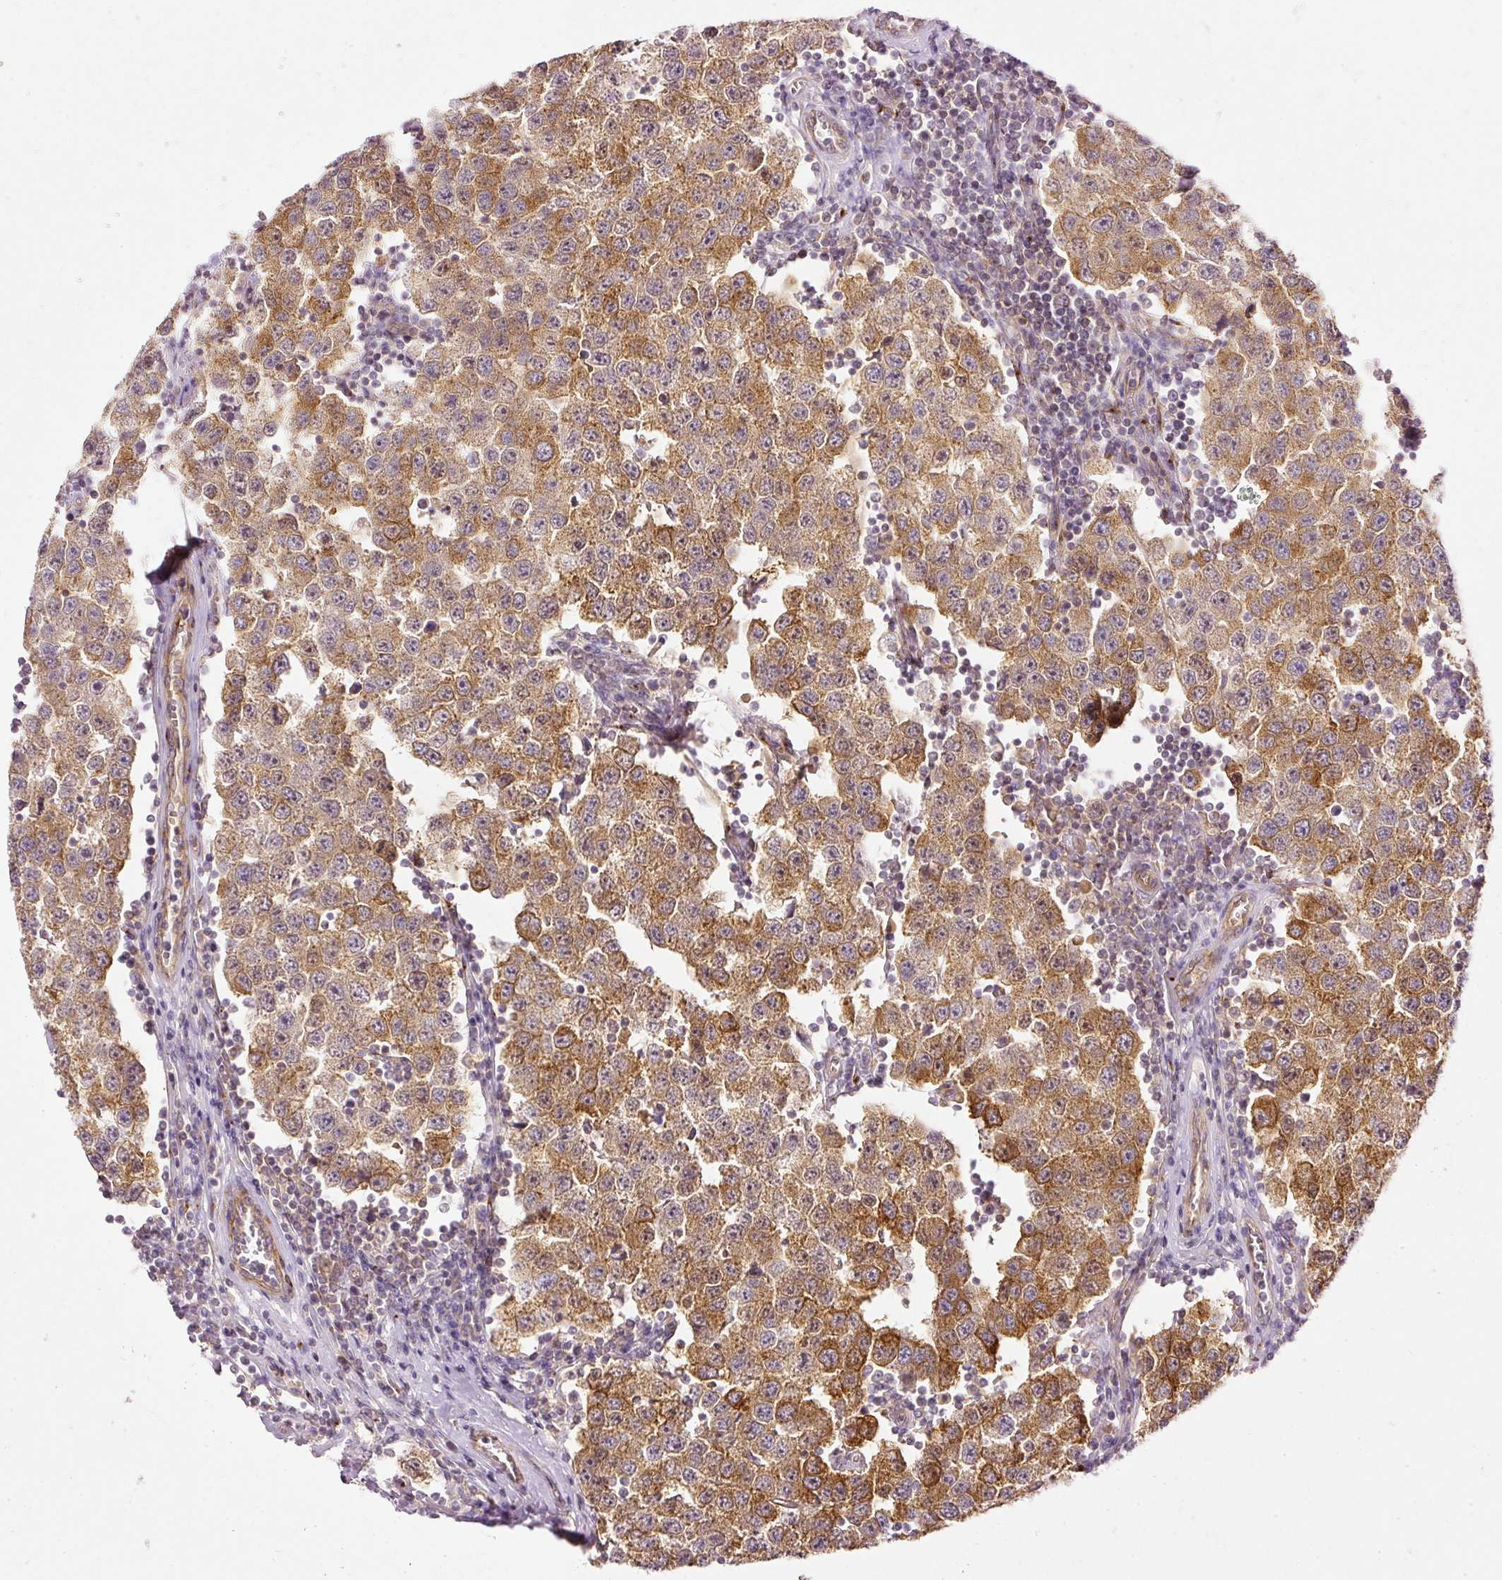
{"staining": {"intensity": "moderate", "quantity": ">75%", "location": "cytoplasmic/membranous"}, "tissue": "testis cancer", "cell_type": "Tumor cells", "image_type": "cancer", "snomed": [{"axis": "morphology", "description": "Seminoma, NOS"}, {"axis": "topography", "description": "Testis"}], "caption": "About >75% of tumor cells in testis cancer (seminoma) reveal moderate cytoplasmic/membranous protein positivity as visualized by brown immunohistochemical staining.", "gene": "ARMH3", "patient": {"sex": "male", "age": 34}}